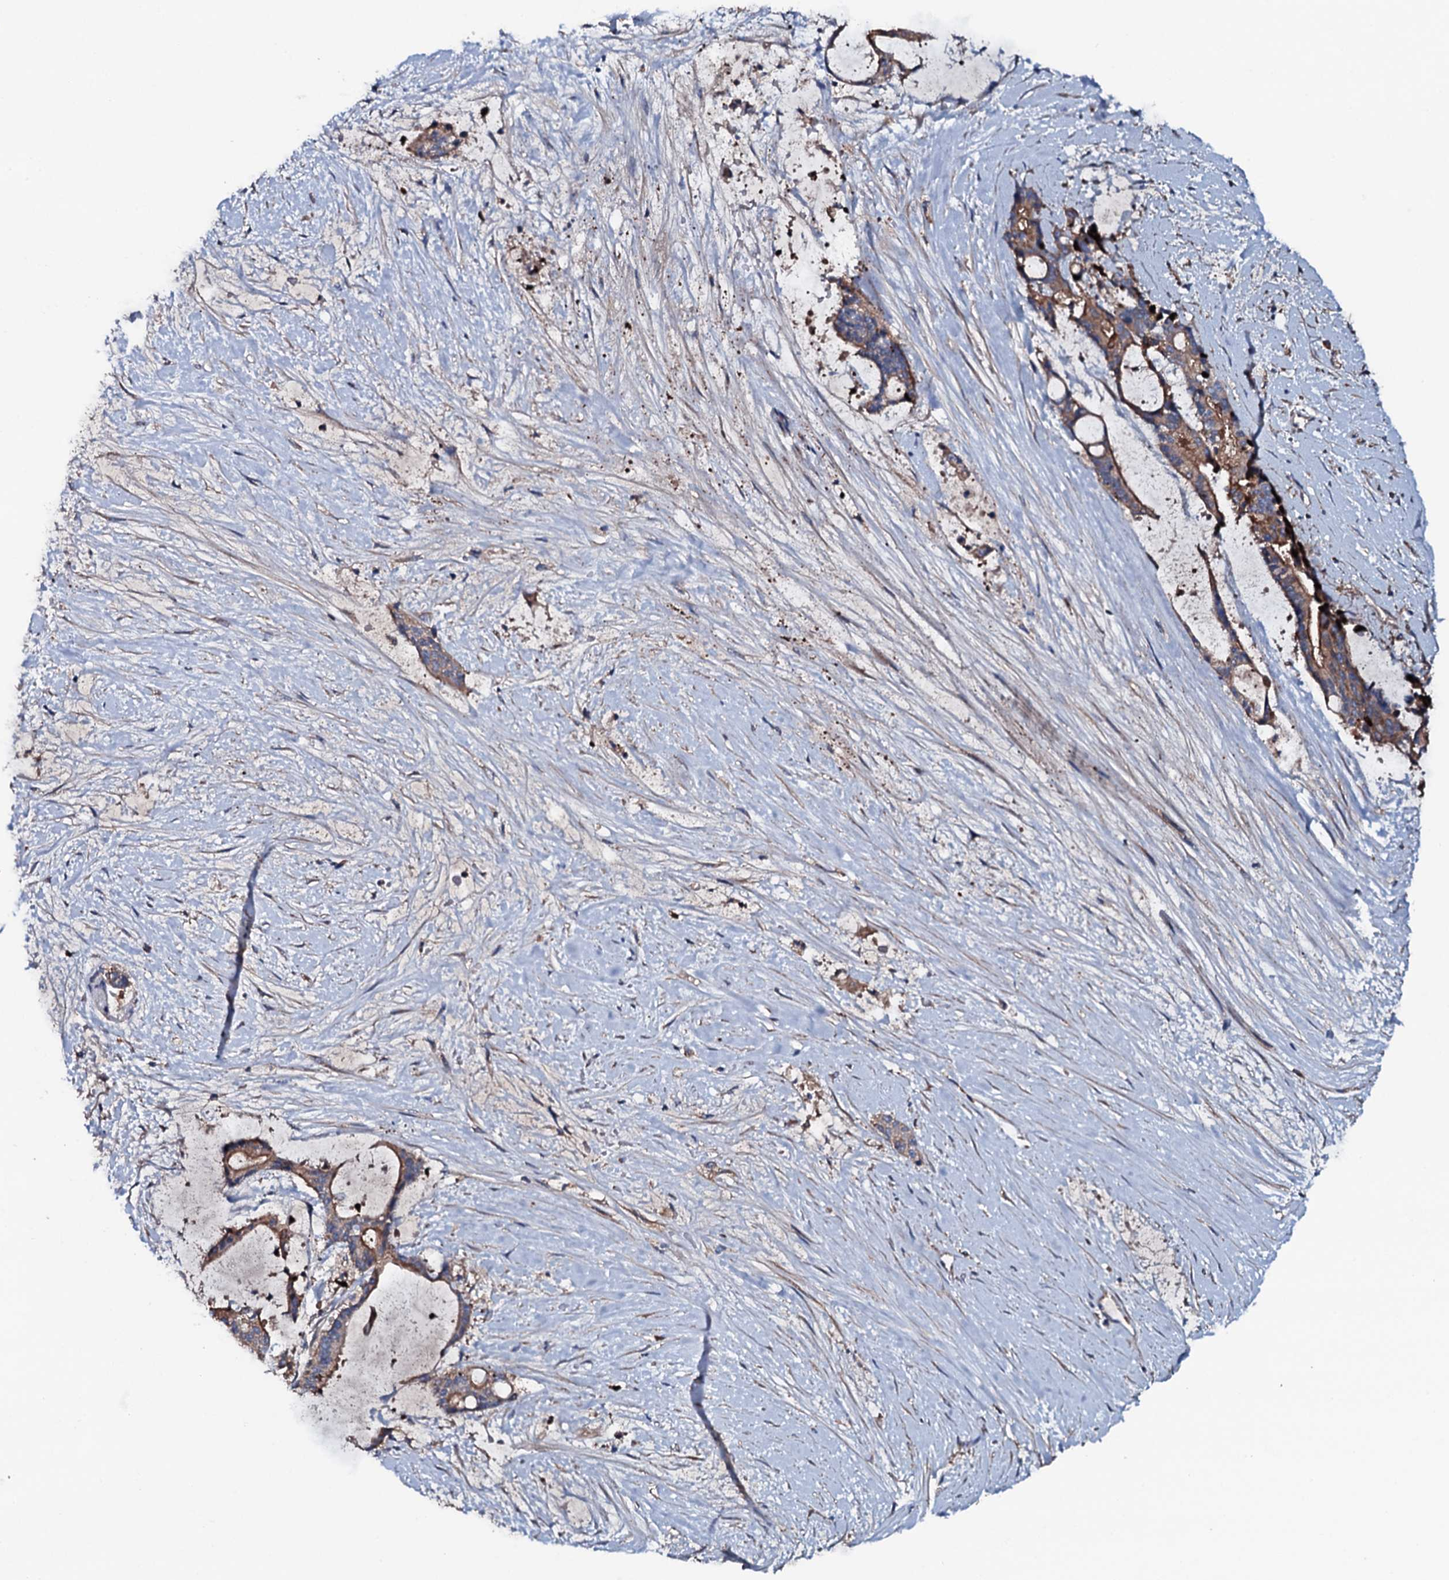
{"staining": {"intensity": "strong", "quantity": ">75%", "location": "cytoplasmic/membranous"}, "tissue": "liver cancer", "cell_type": "Tumor cells", "image_type": "cancer", "snomed": [{"axis": "morphology", "description": "Normal tissue, NOS"}, {"axis": "morphology", "description": "Cholangiocarcinoma"}, {"axis": "topography", "description": "Liver"}, {"axis": "topography", "description": "Peripheral nerve tissue"}], "caption": "About >75% of tumor cells in liver cancer reveal strong cytoplasmic/membranous protein positivity as visualized by brown immunohistochemical staining.", "gene": "NEK1", "patient": {"sex": "female", "age": 73}}